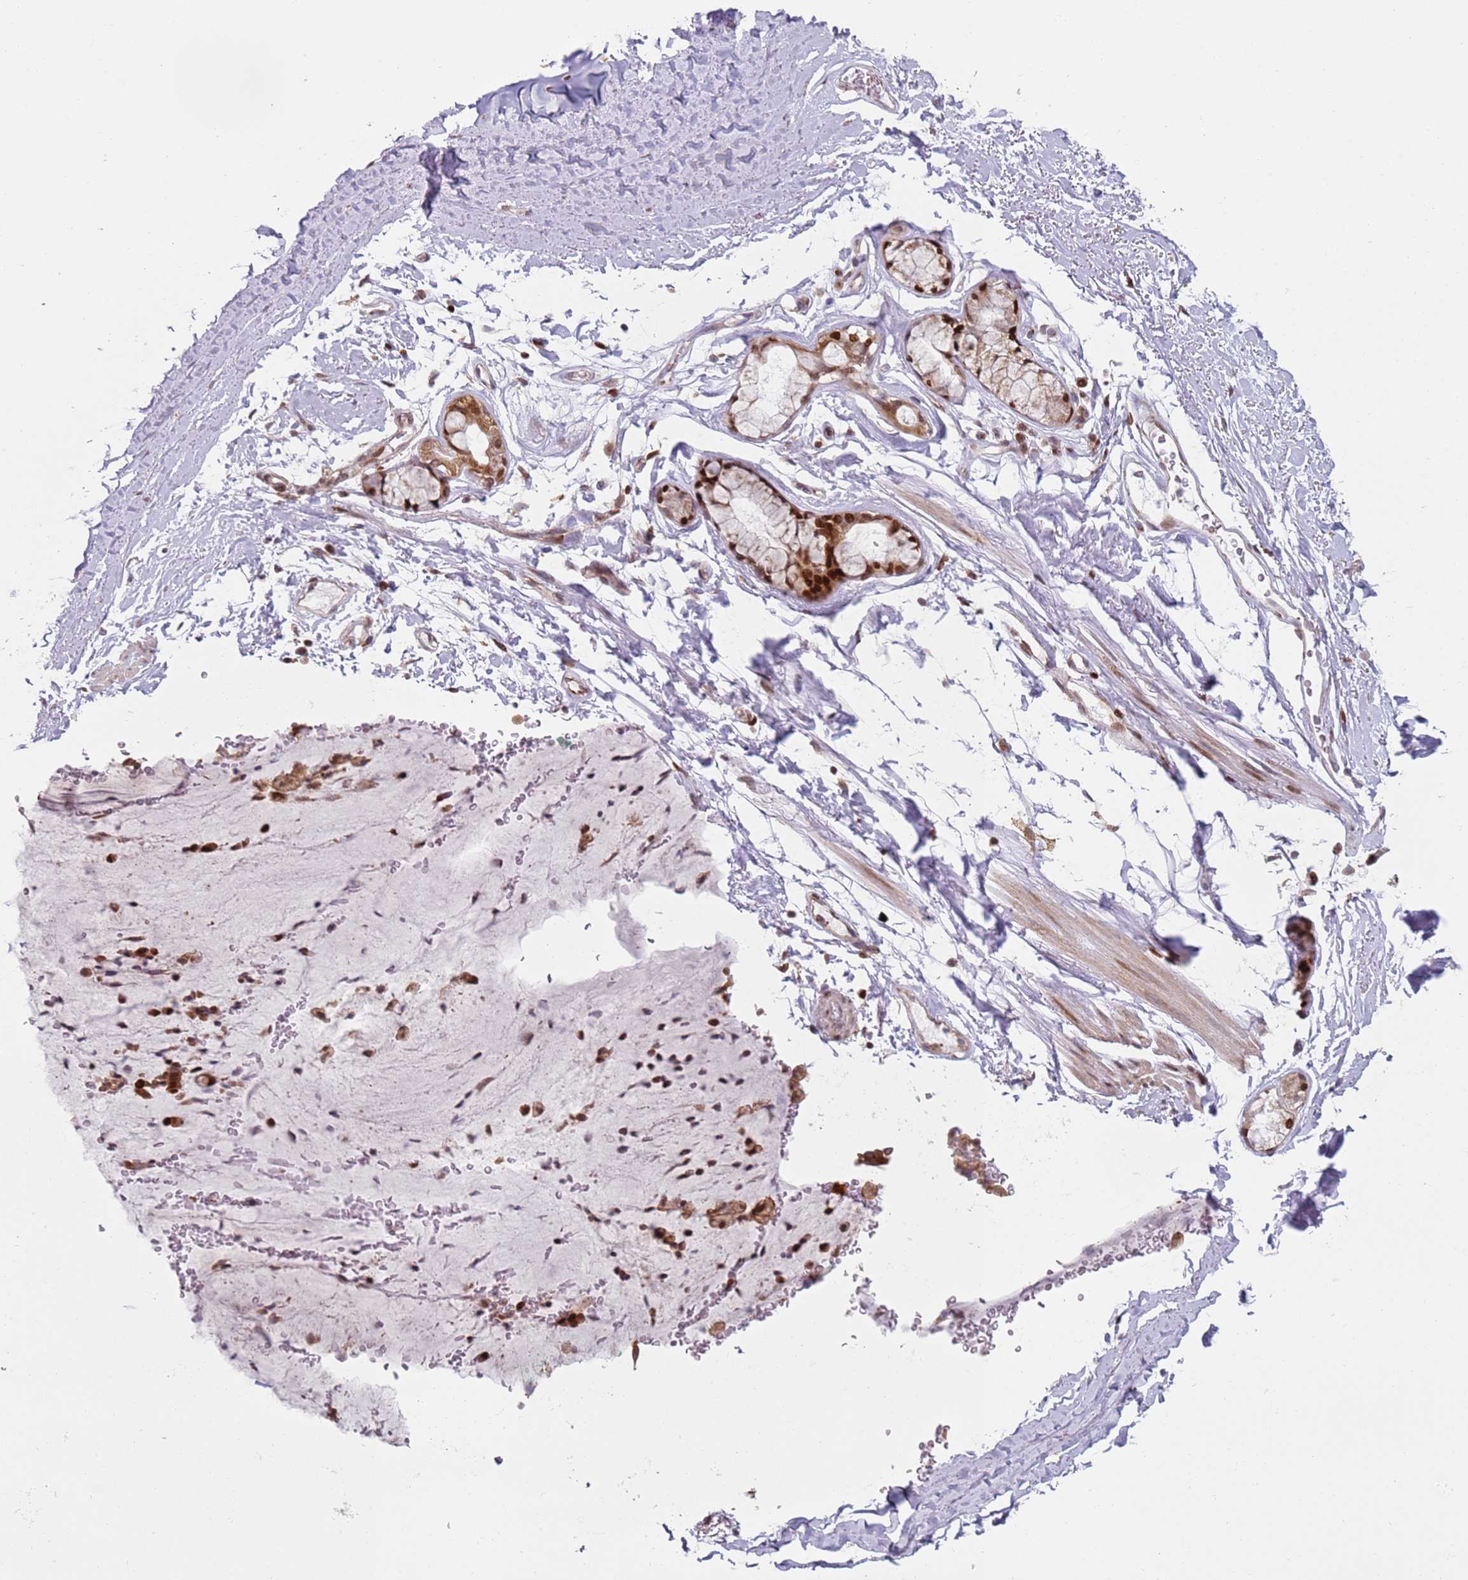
{"staining": {"intensity": "weak", "quantity": ">75%", "location": "nuclear"}, "tissue": "adipose tissue", "cell_type": "Adipocytes", "image_type": "normal", "snomed": [{"axis": "morphology", "description": "Normal tissue, NOS"}, {"axis": "topography", "description": "Lymph node"}, {"axis": "topography", "description": "Bronchus"}], "caption": "This is an image of IHC staining of benign adipose tissue, which shows weak positivity in the nuclear of adipocytes.", "gene": "HNRNPLL", "patient": {"sex": "male", "age": 63}}